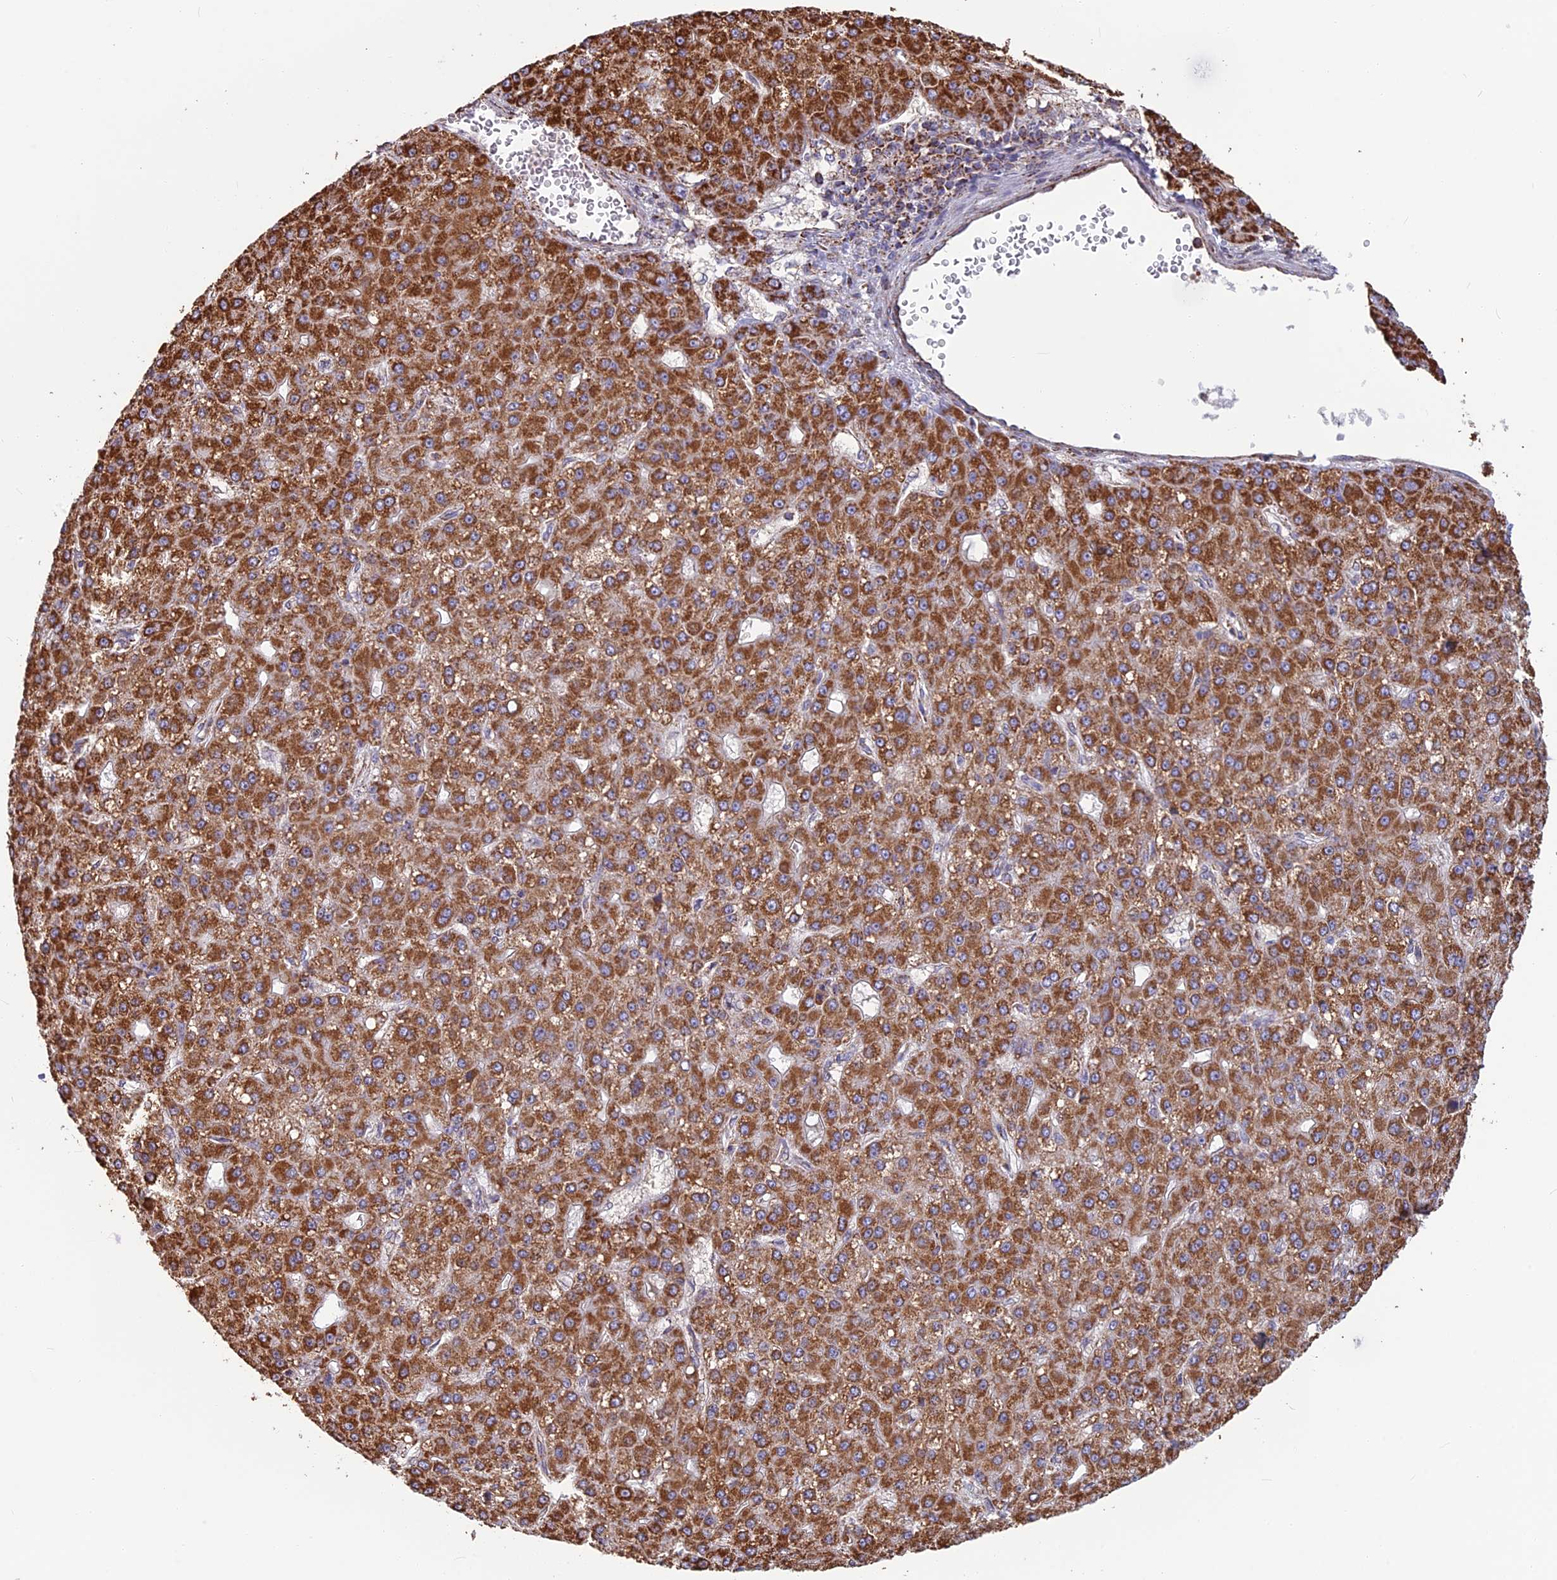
{"staining": {"intensity": "strong", "quantity": ">75%", "location": "cytoplasmic/membranous"}, "tissue": "liver cancer", "cell_type": "Tumor cells", "image_type": "cancer", "snomed": [{"axis": "morphology", "description": "Carcinoma, Hepatocellular, NOS"}, {"axis": "topography", "description": "Liver"}], "caption": "This histopathology image exhibits IHC staining of human liver cancer (hepatocellular carcinoma), with high strong cytoplasmic/membranous positivity in approximately >75% of tumor cells.", "gene": "CS", "patient": {"sex": "male", "age": 67}}